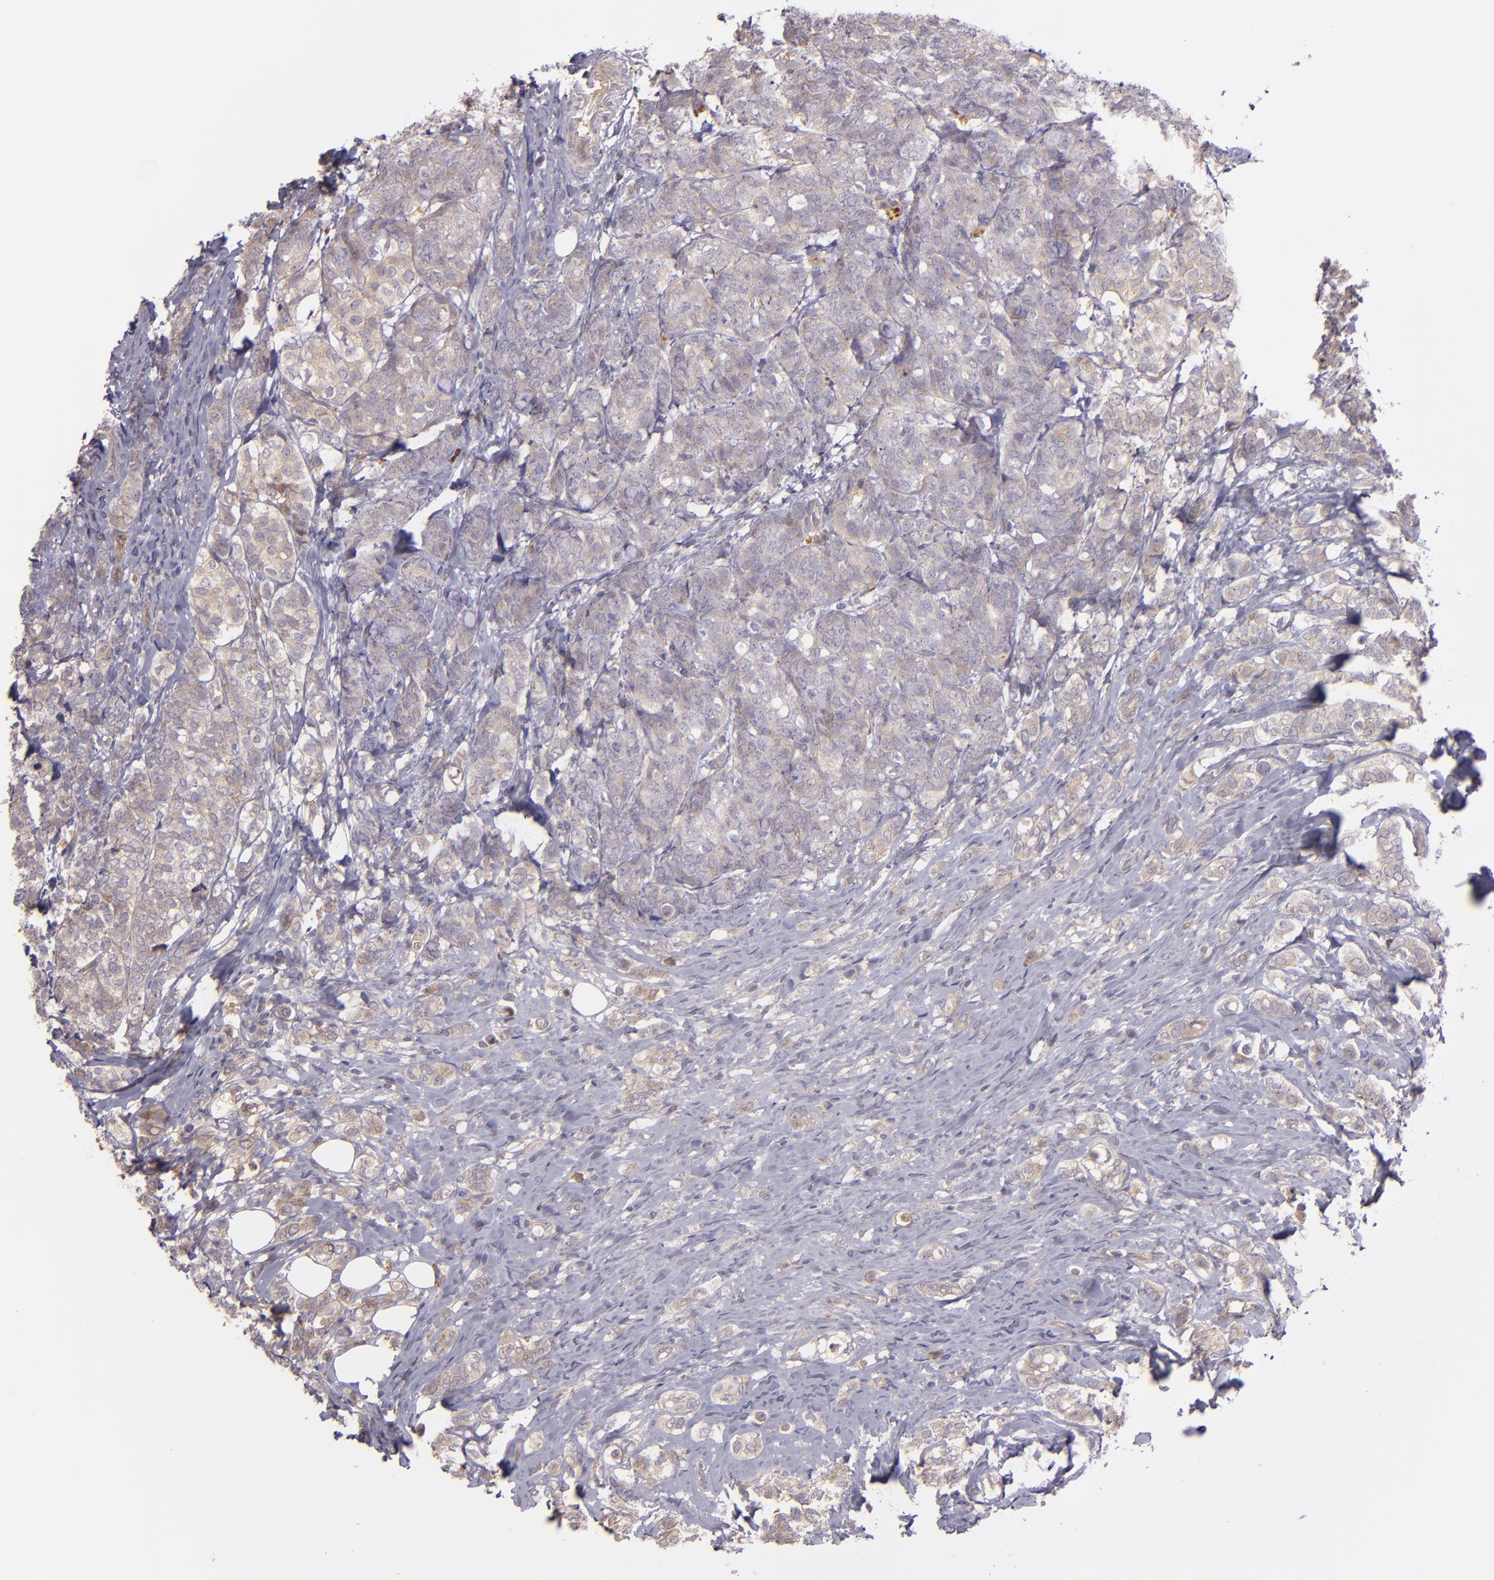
{"staining": {"intensity": "moderate", "quantity": ">75%", "location": "cytoplasmic/membranous"}, "tissue": "breast cancer", "cell_type": "Tumor cells", "image_type": "cancer", "snomed": [{"axis": "morphology", "description": "Lobular carcinoma"}, {"axis": "topography", "description": "Breast"}], "caption": "Breast cancer tissue reveals moderate cytoplasmic/membranous staining in about >75% of tumor cells", "gene": "ECE1", "patient": {"sex": "female", "age": 60}}